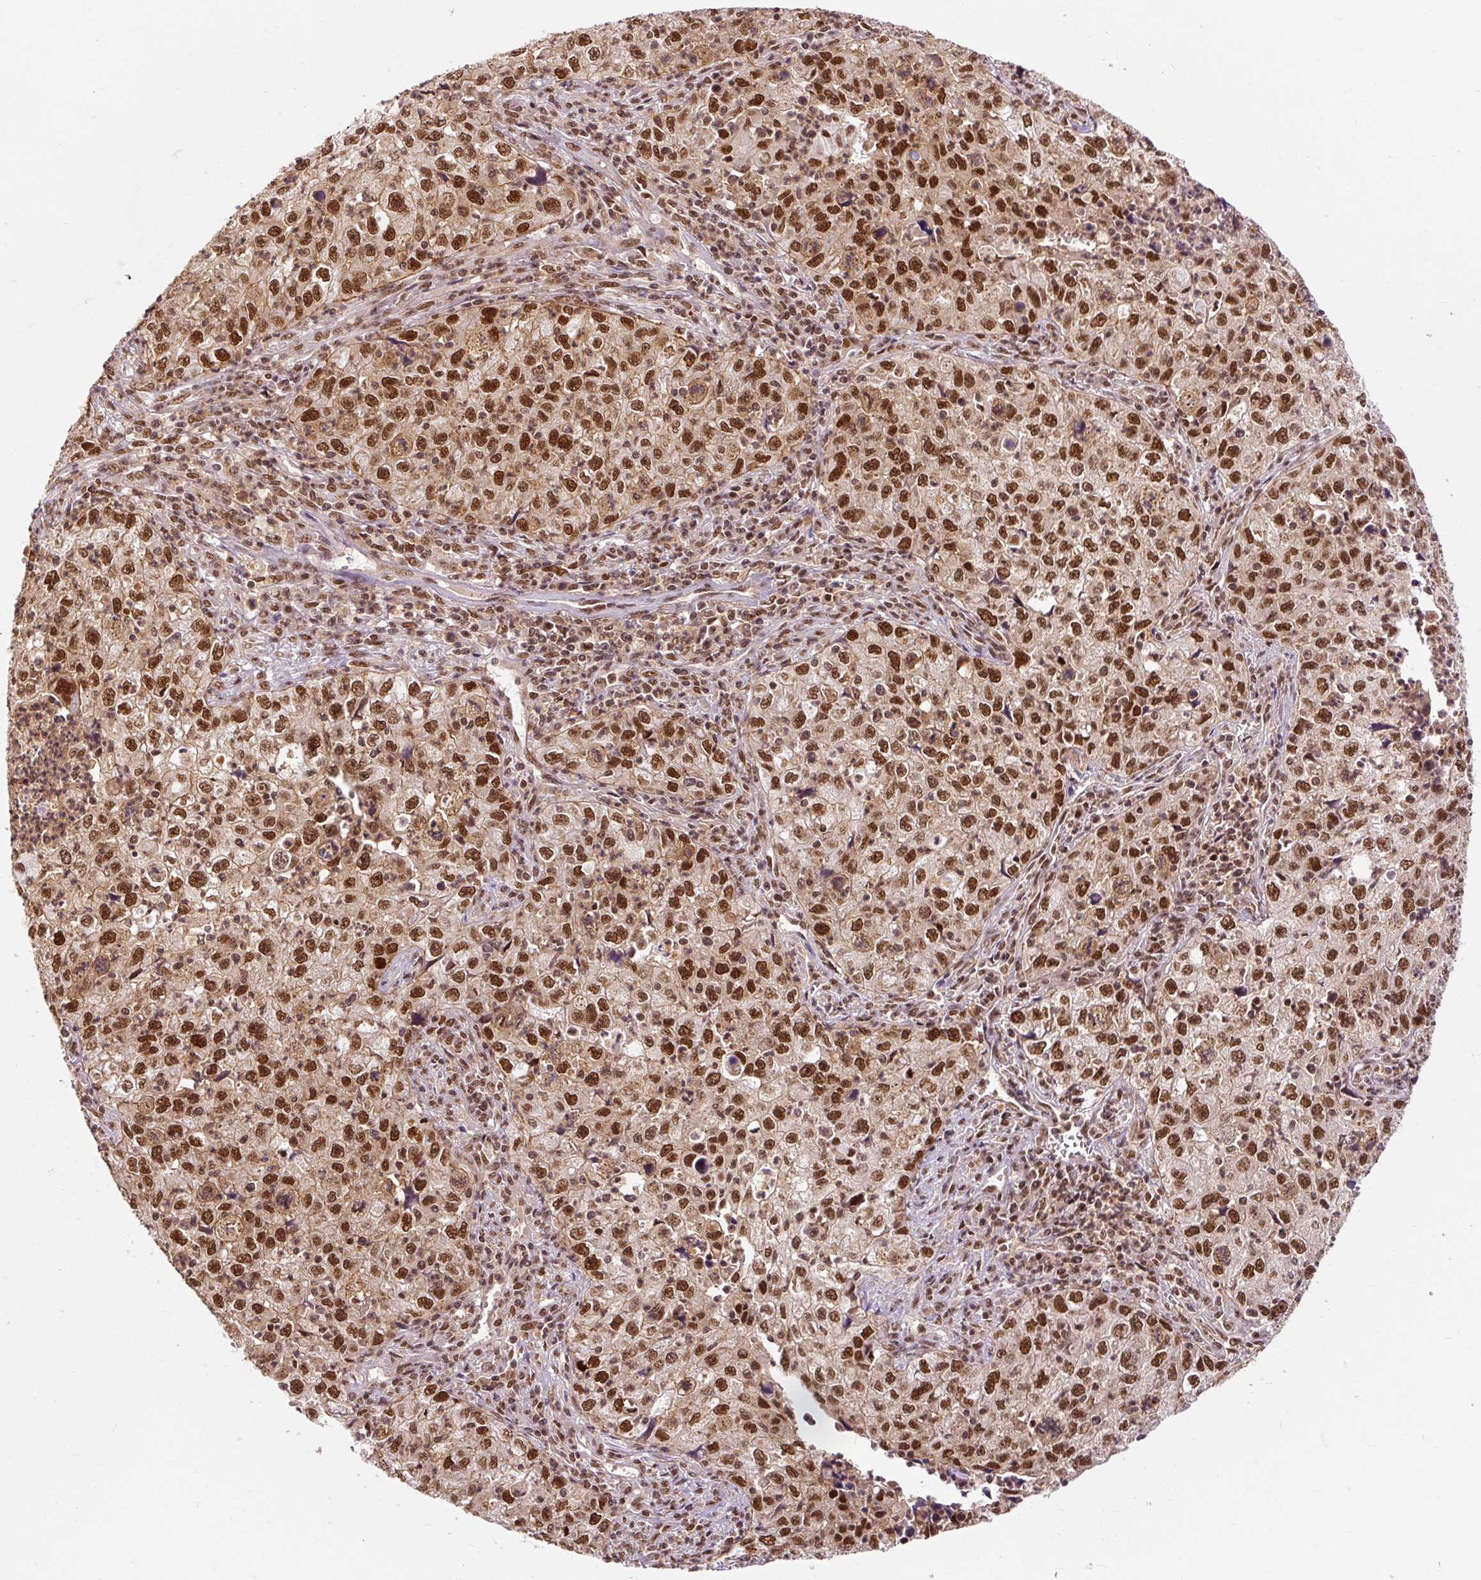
{"staining": {"intensity": "moderate", "quantity": ">75%", "location": "nuclear"}, "tissue": "lung cancer", "cell_type": "Tumor cells", "image_type": "cancer", "snomed": [{"axis": "morphology", "description": "Squamous cell carcinoma, NOS"}, {"axis": "topography", "description": "Lung"}], "caption": "About >75% of tumor cells in lung squamous cell carcinoma reveal moderate nuclear protein positivity as visualized by brown immunohistochemical staining.", "gene": "CSTF1", "patient": {"sex": "male", "age": 71}}